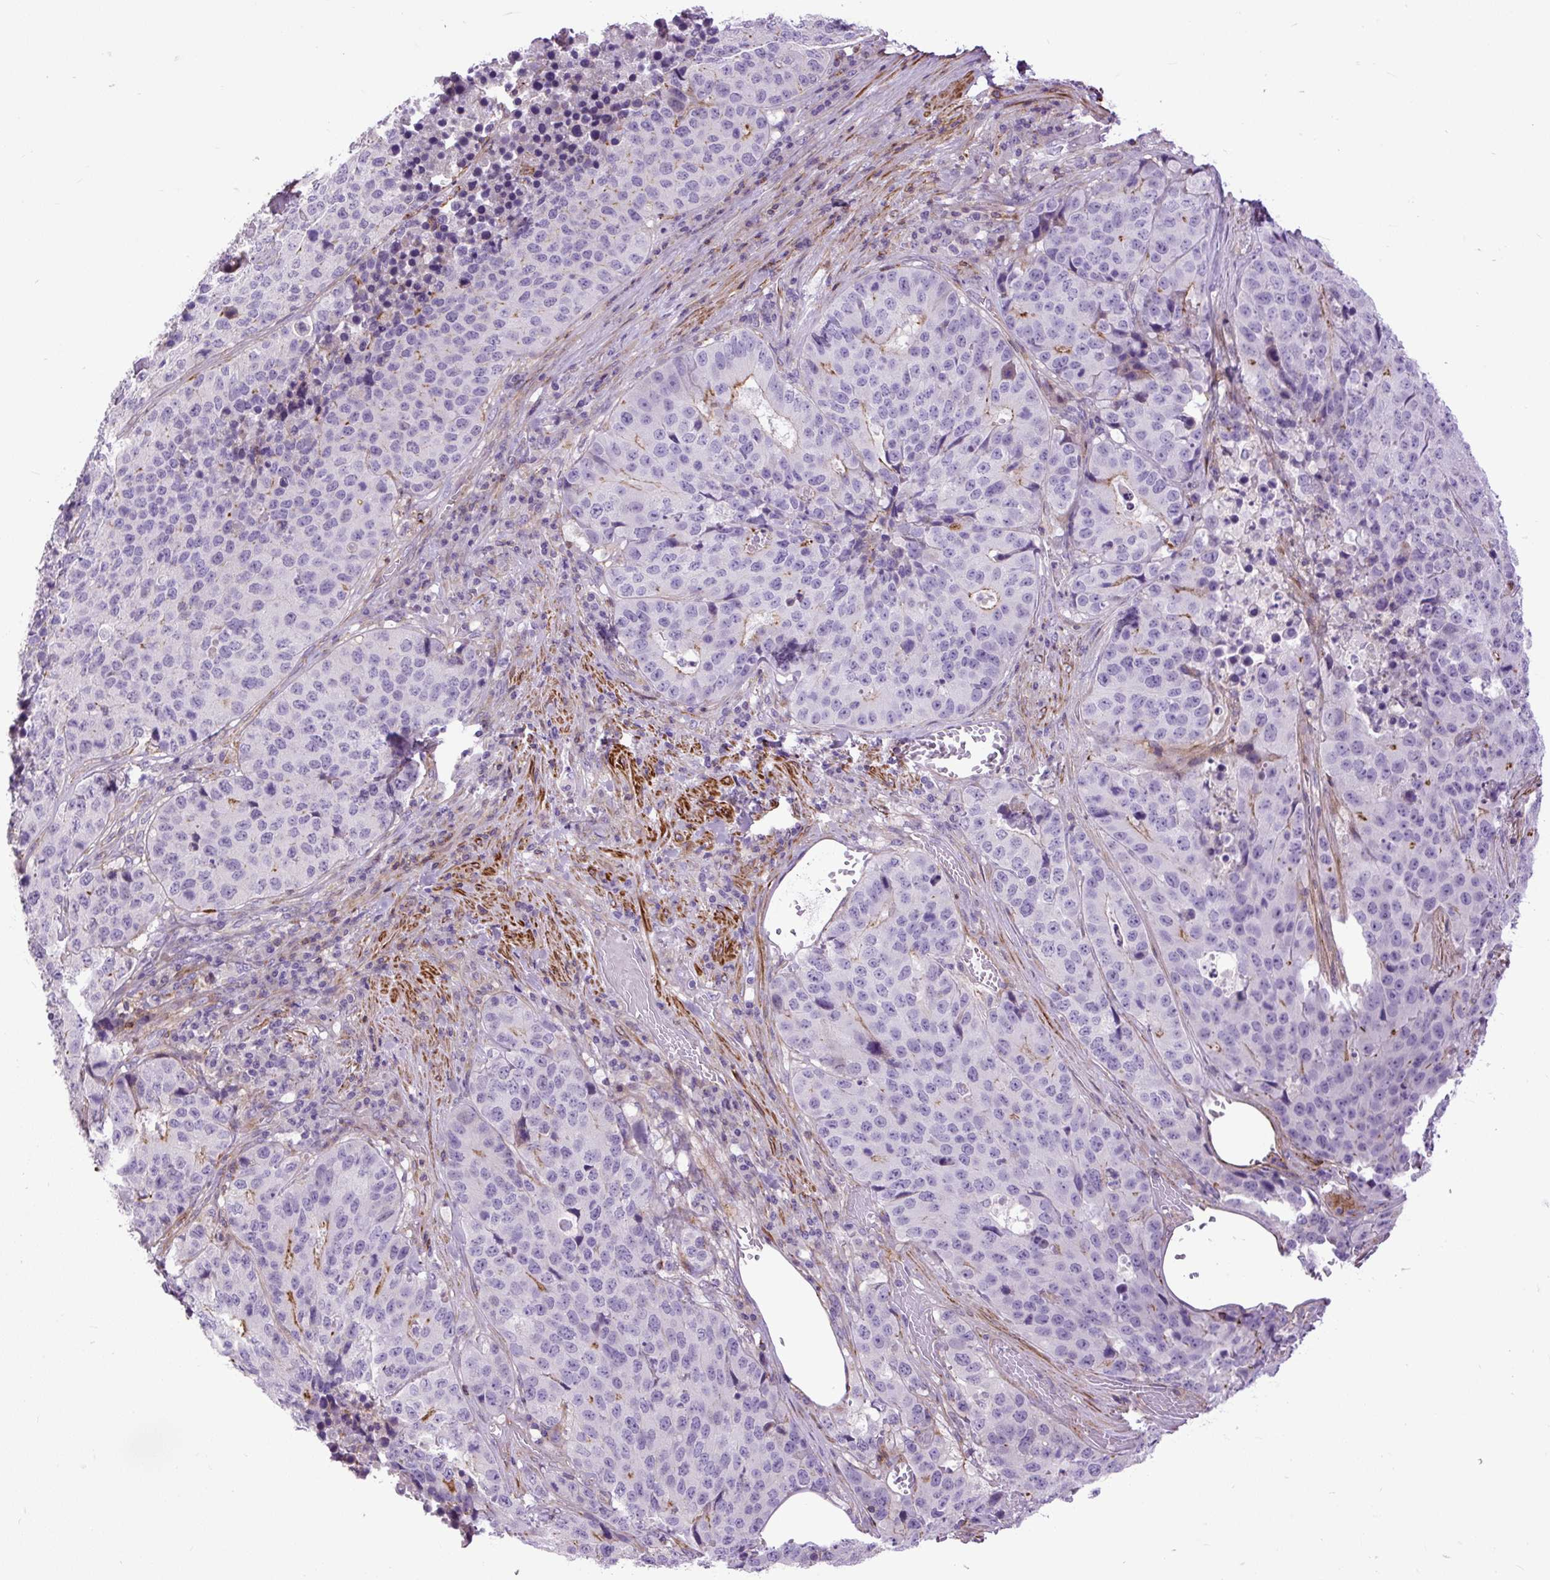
{"staining": {"intensity": "moderate", "quantity": "<25%", "location": "cytoplasmic/membranous"}, "tissue": "stomach cancer", "cell_type": "Tumor cells", "image_type": "cancer", "snomed": [{"axis": "morphology", "description": "Adenocarcinoma, NOS"}, {"axis": "topography", "description": "Stomach"}], "caption": "Brown immunohistochemical staining in stomach cancer exhibits moderate cytoplasmic/membranous staining in approximately <25% of tumor cells. (brown staining indicates protein expression, while blue staining denotes nuclei).", "gene": "ZNF197", "patient": {"sex": "male", "age": 71}}